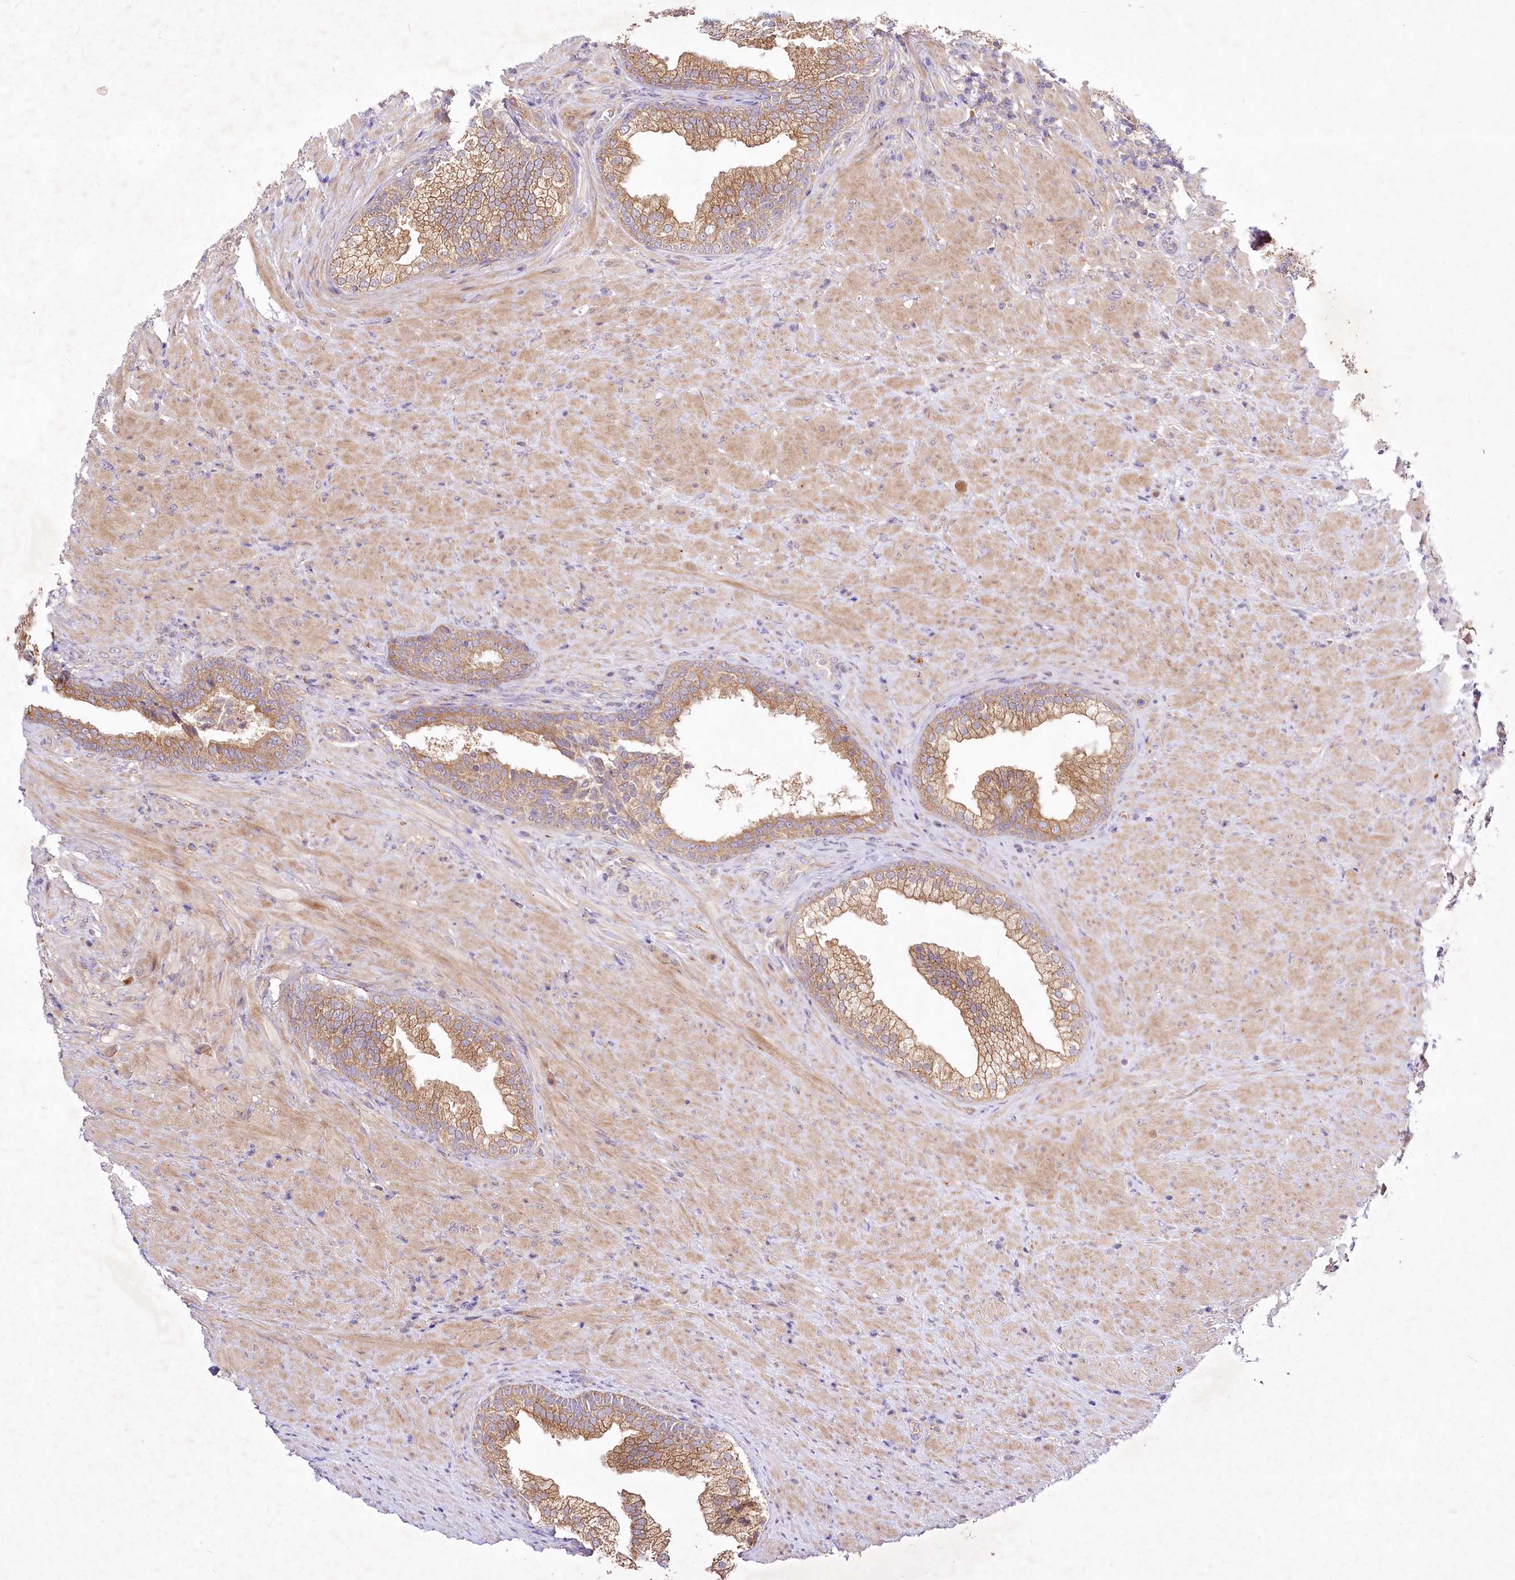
{"staining": {"intensity": "moderate", "quantity": ">75%", "location": "cytoplasmic/membranous"}, "tissue": "prostate", "cell_type": "Glandular cells", "image_type": "normal", "snomed": [{"axis": "morphology", "description": "Normal tissue, NOS"}, {"axis": "topography", "description": "Prostate"}], "caption": "Protein expression by immunohistochemistry displays moderate cytoplasmic/membranous positivity in about >75% of glandular cells in normal prostate.", "gene": "PYROXD1", "patient": {"sex": "male", "age": 76}}